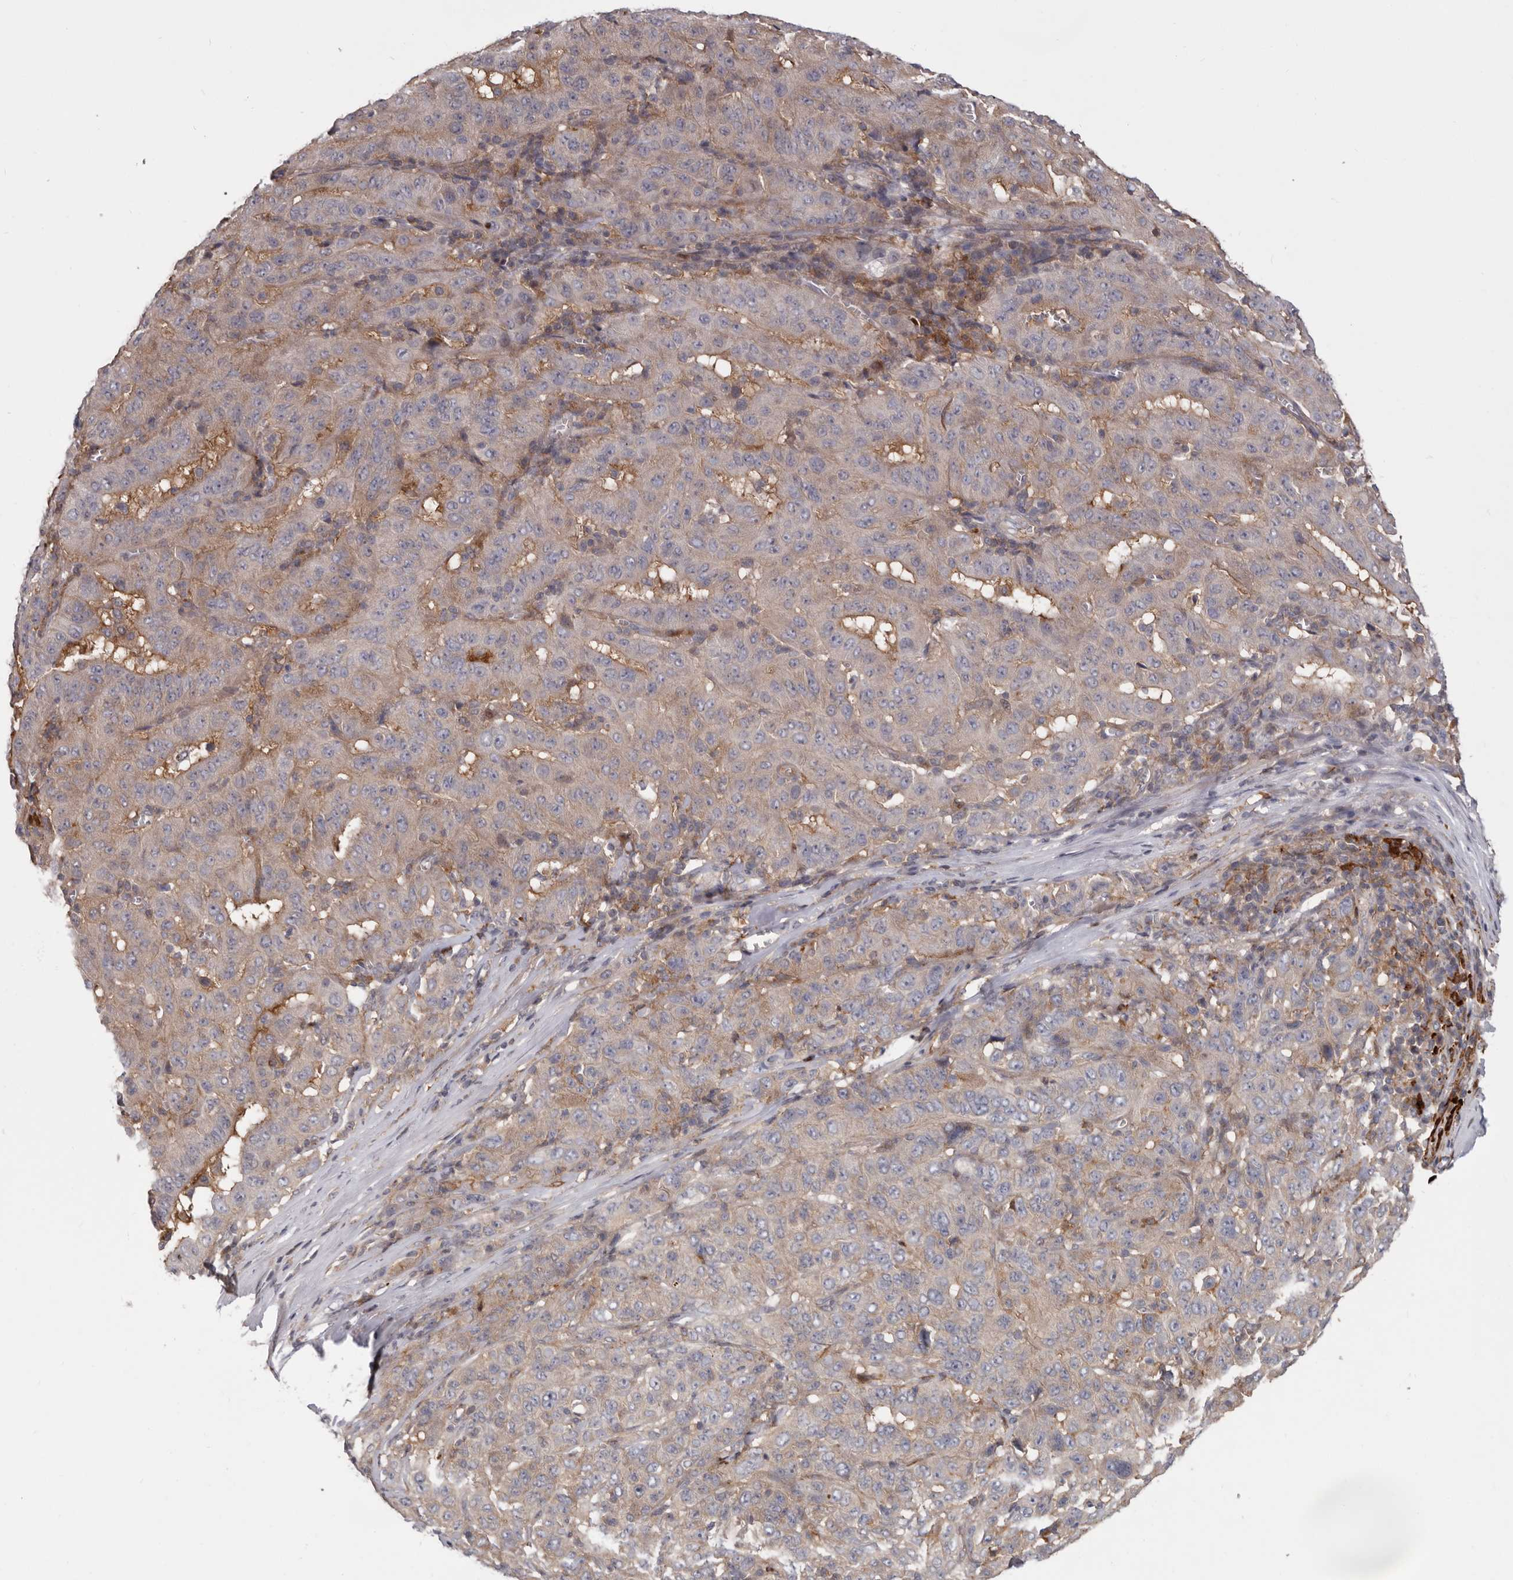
{"staining": {"intensity": "weak", "quantity": "25%-75%", "location": "cytoplasmic/membranous"}, "tissue": "pancreatic cancer", "cell_type": "Tumor cells", "image_type": "cancer", "snomed": [{"axis": "morphology", "description": "Adenocarcinoma, NOS"}, {"axis": "topography", "description": "Pancreas"}], "caption": "Brown immunohistochemical staining in human pancreatic cancer (adenocarcinoma) demonstrates weak cytoplasmic/membranous positivity in approximately 25%-75% of tumor cells.", "gene": "FGFR4", "patient": {"sex": "male", "age": 63}}